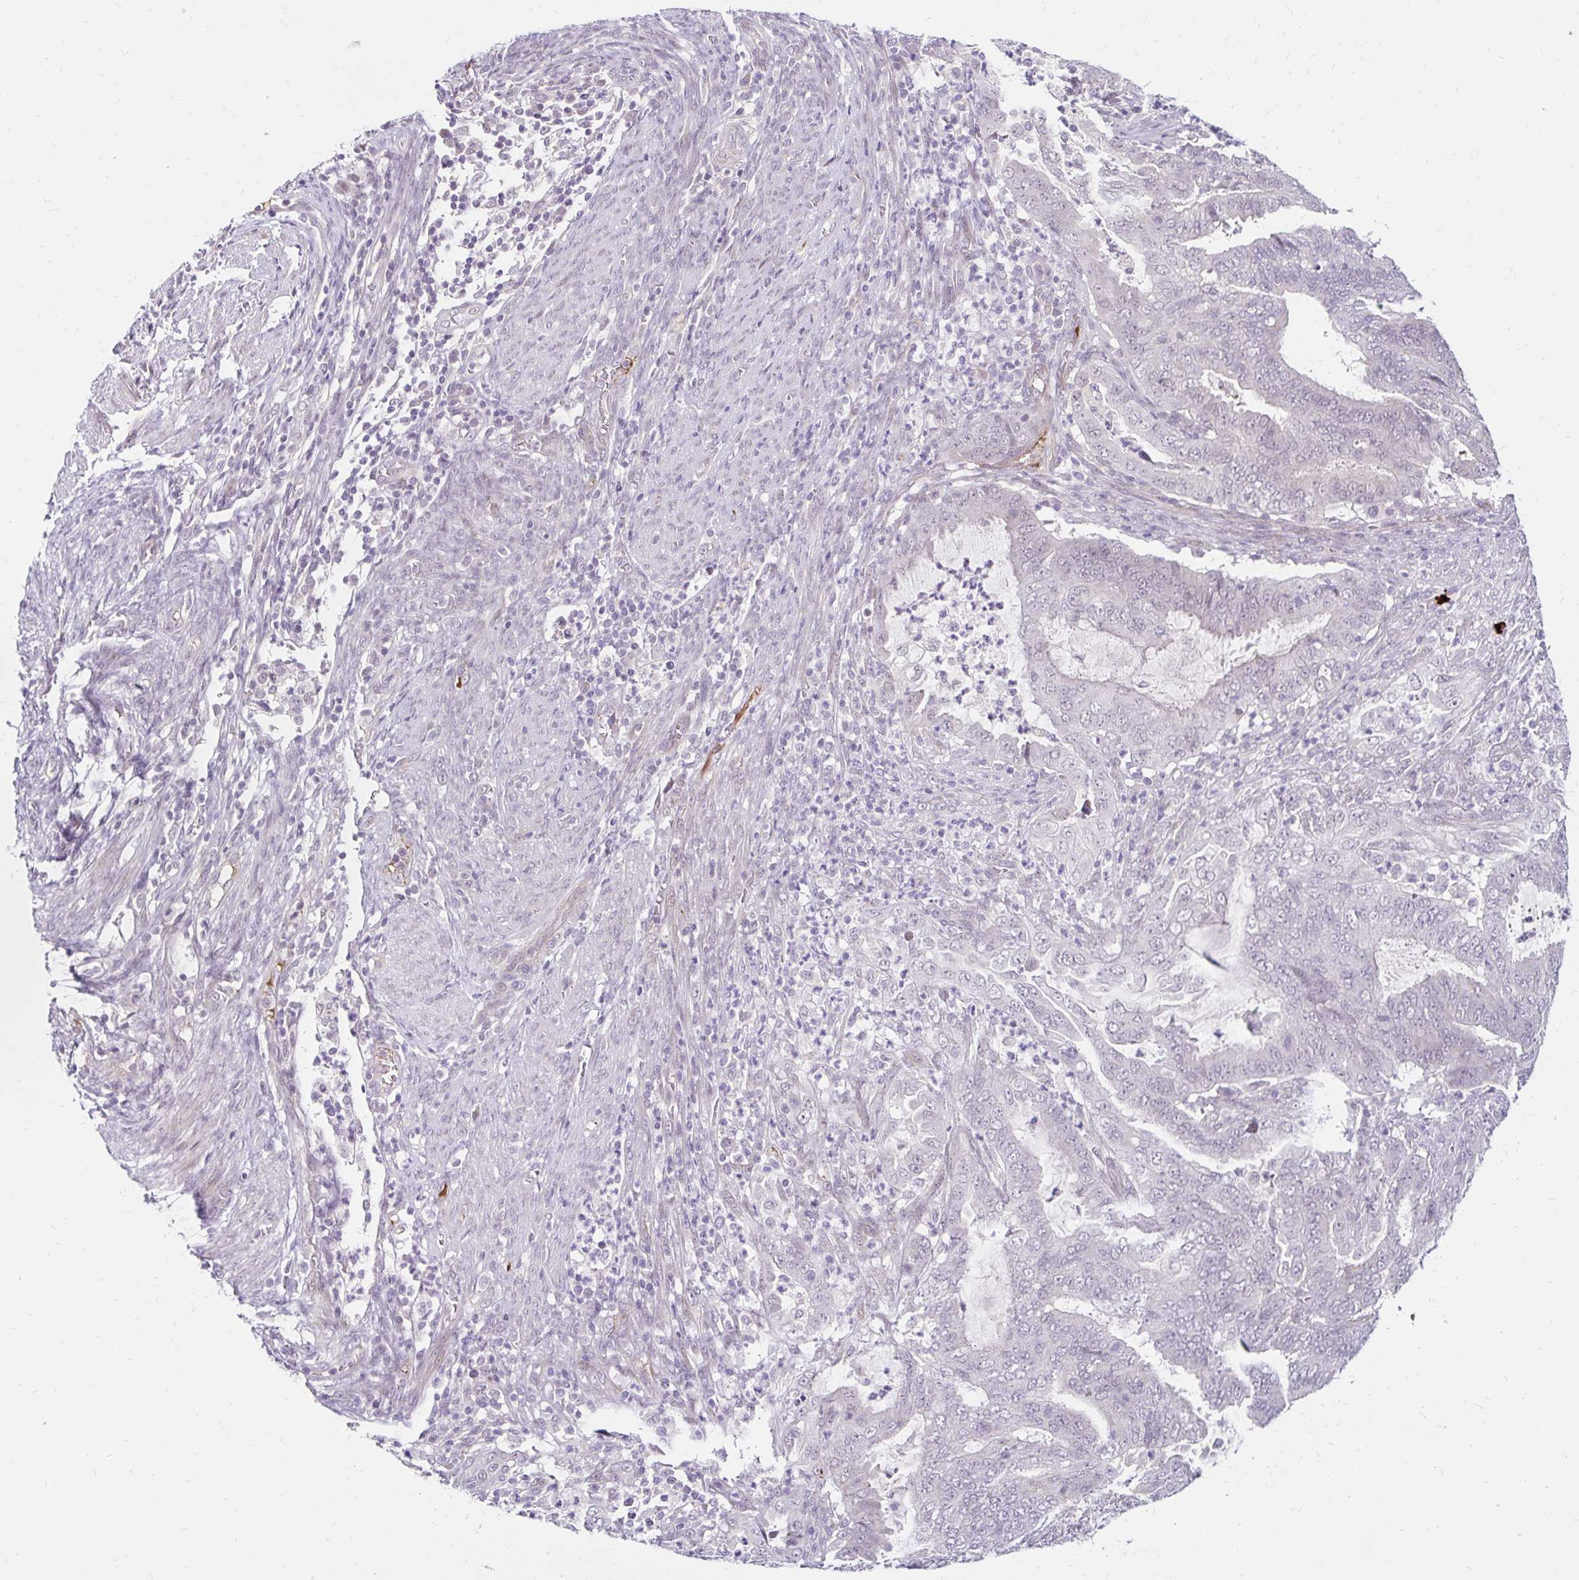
{"staining": {"intensity": "negative", "quantity": "none", "location": "none"}, "tissue": "endometrial cancer", "cell_type": "Tumor cells", "image_type": "cancer", "snomed": [{"axis": "morphology", "description": "Adenocarcinoma, NOS"}, {"axis": "topography", "description": "Endometrium"}], "caption": "This image is of endometrial cancer stained with immunohistochemistry (IHC) to label a protein in brown with the nuclei are counter-stained blue. There is no staining in tumor cells.", "gene": "GUCY1A1", "patient": {"sex": "female", "age": 51}}